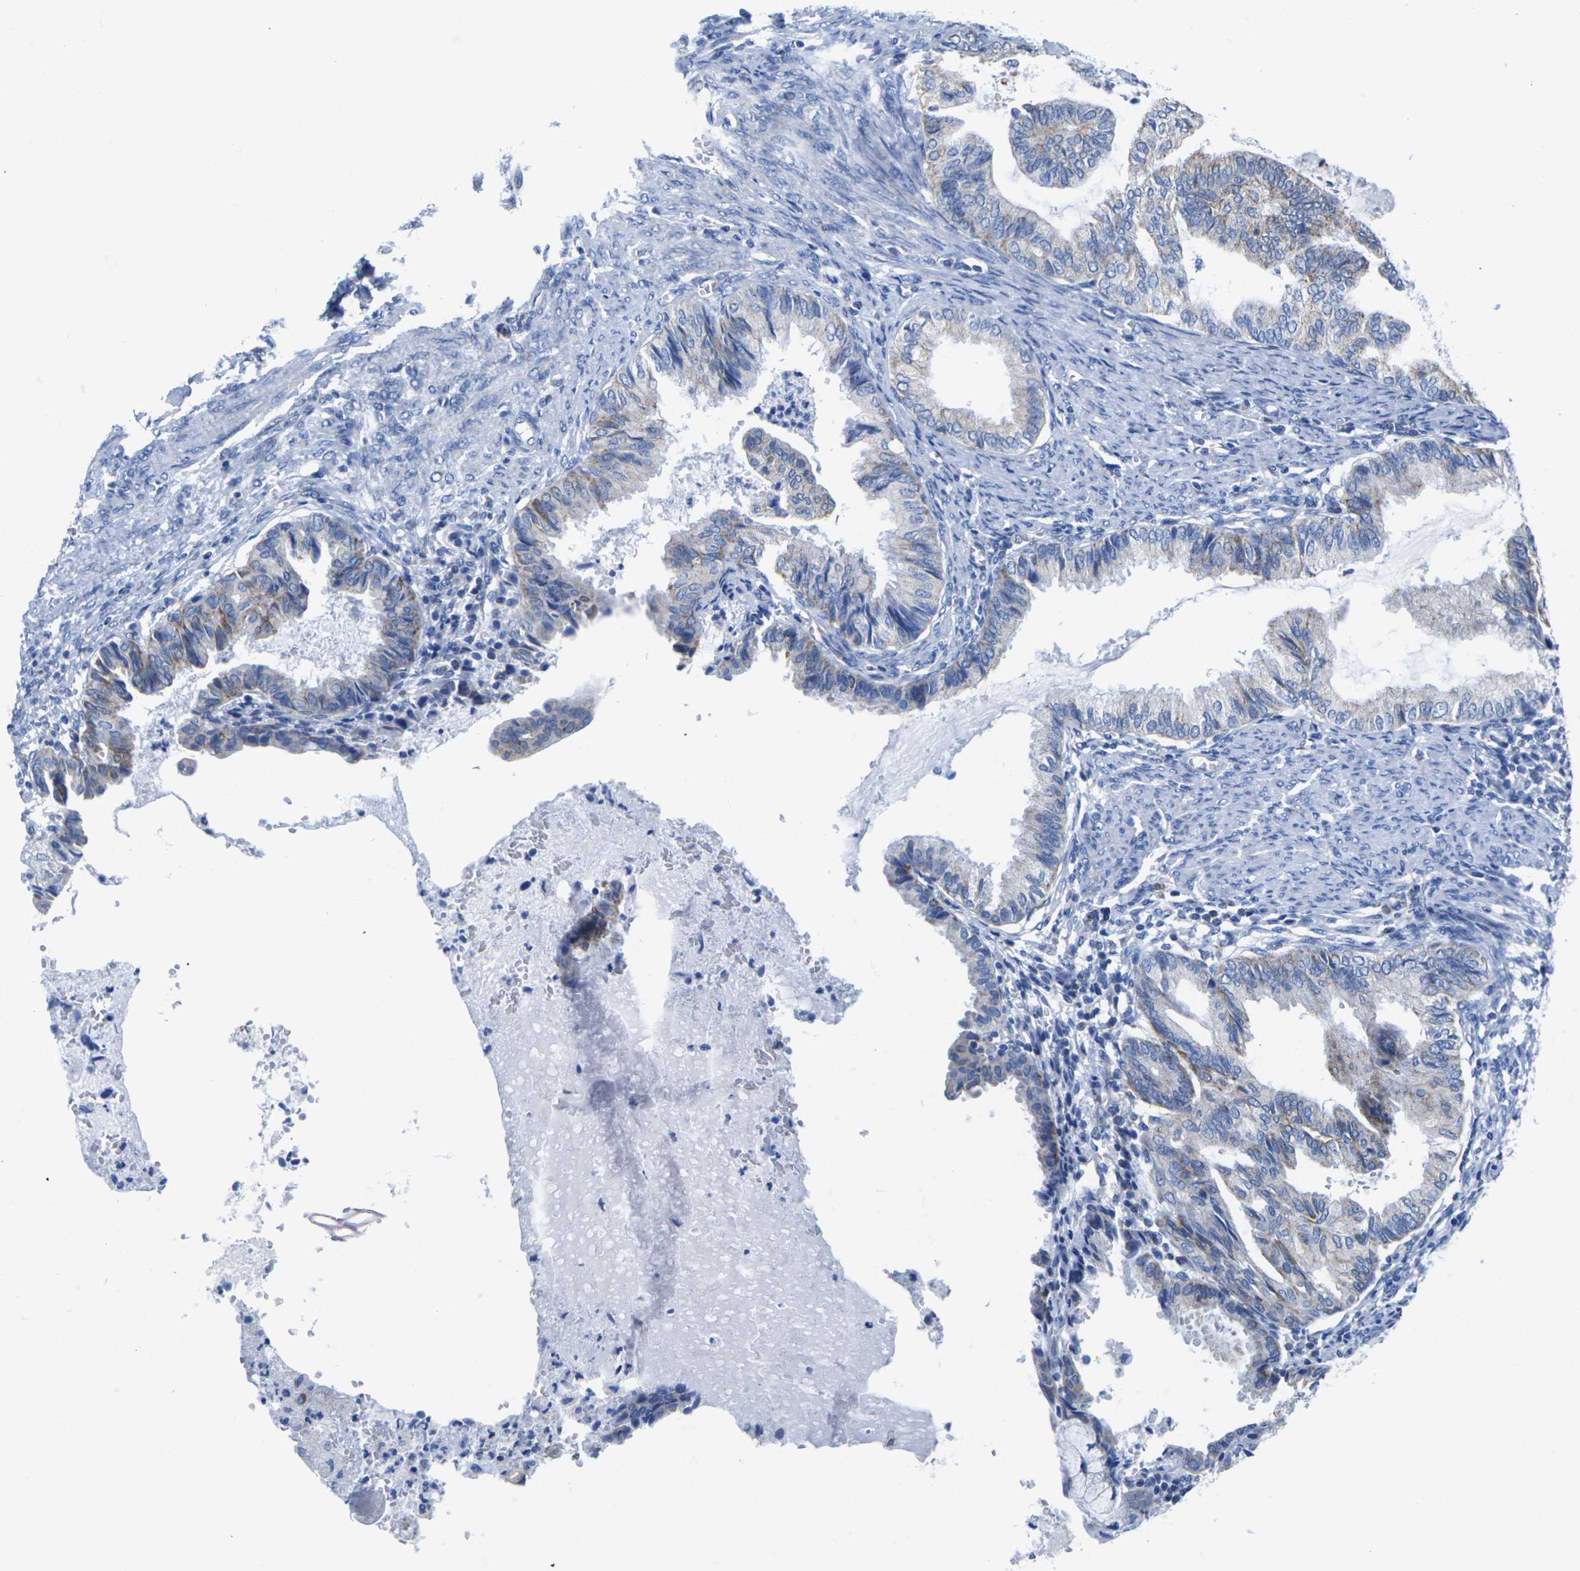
{"staining": {"intensity": "weak", "quantity": "25%-75%", "location": "cytoplasmic/membranous"}, "tissue": "endometrial cancer", "cell_type": "Tumor cells", "image_type": "cancer", "snomed": [{"axis": "morphology", "description": "Adenocarcinoma, NOS"}, {"axis": "topography", "description": "Endometrium"}], "caption": "This histopathology image demonstrates IHC staining of endometrial adenocarcinoma, with low weak cytoplasmic/membranous staining in approximately 25%-75% of tumor cells.", "gene": "TMEM204", "patient": {"sex": "female", "age": 86}}